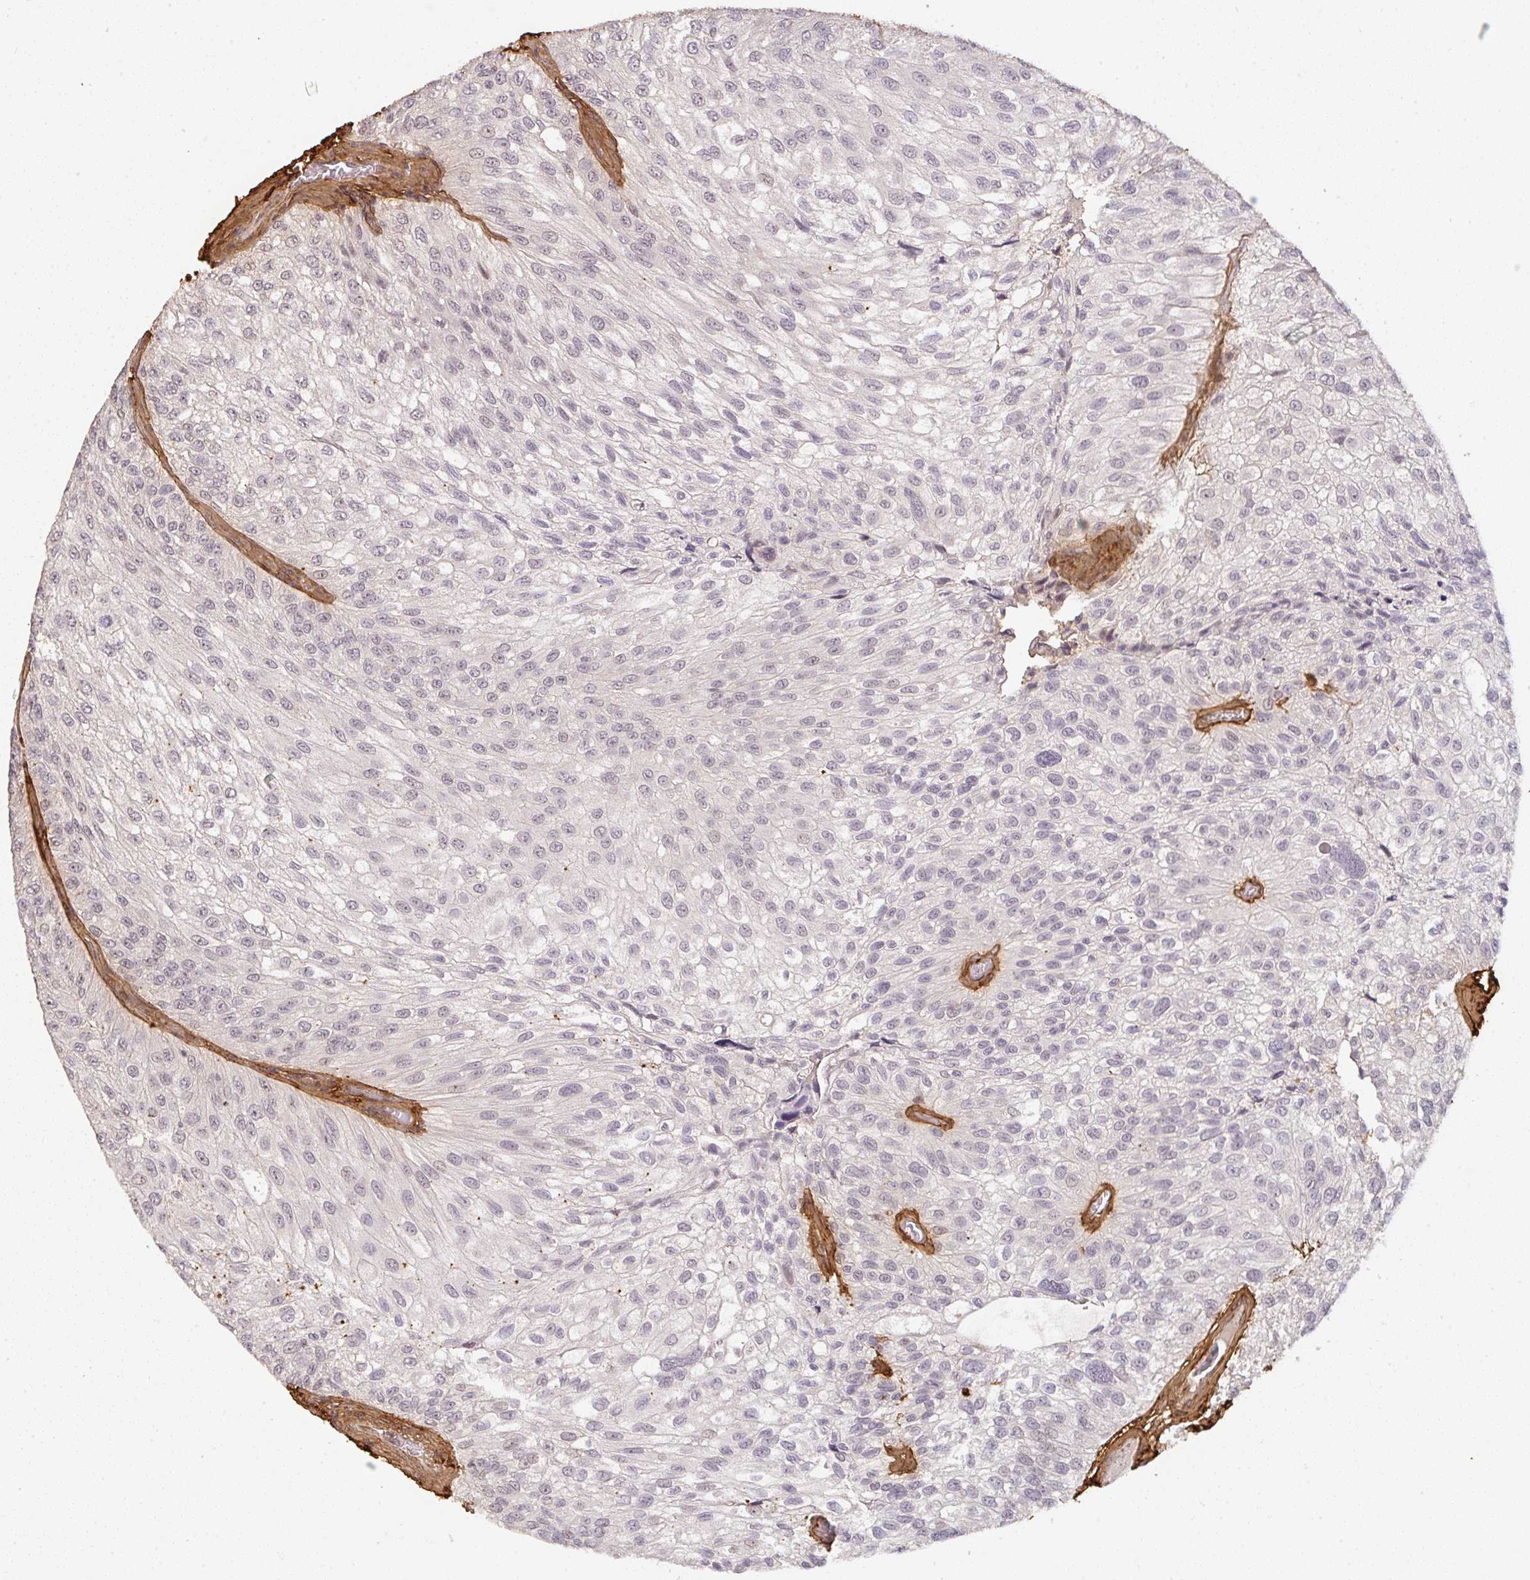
{"staining": {"intensity": "negative", "quantity": "none", "location": "none"}, "tissue": "urothelial cancer", "cell_type": "Tumor cells", "image_type": "cancer", "snomed": [{"axis": "morphology", "description": "Urothelial carcinoma, NOS"}, {"axis": "topography", "description": "Urinary bladder"}], "caption": "Tumor cells show no significant protein expression in urothelial cancer.", "gene": "COL3A1", "patient": {"sex": "male", "age": 87}}